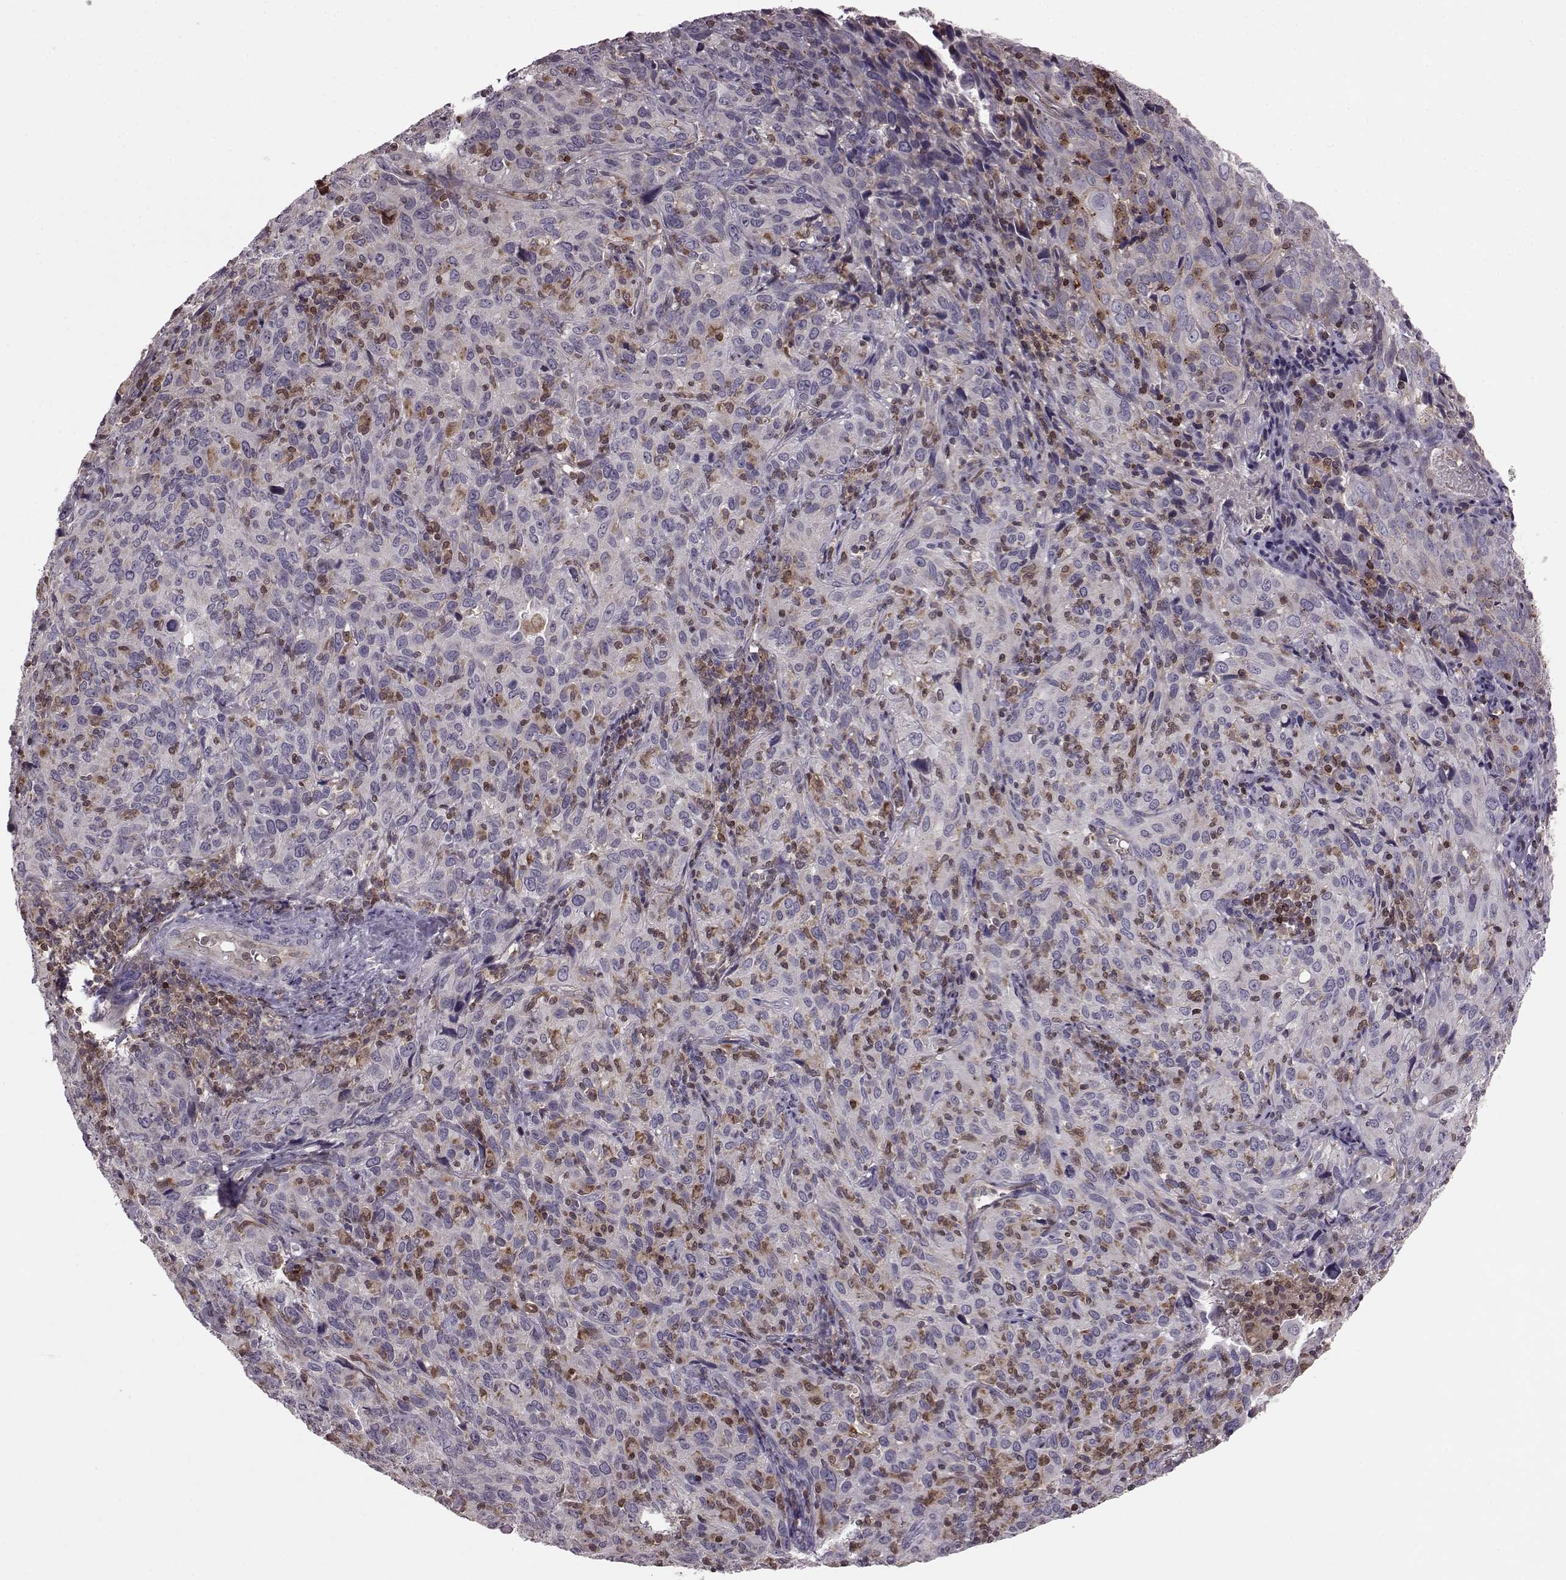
{"staining": {"intensity": "negative", "quantity": "none", "location": "none"}, "tissue": "cervical cancer", "cell_type": "Tumor cells", "image_type": "cancer", "snomed": [{"axis": "morphology", "description": "Squamous cell carcinoma, NOS"}, {"axis": "topography", "description": "Cervix"}], "caption": "IHC histopathology image of human squamous cell carcinoma (cervical) stained for a protein (brown), which exhibits no positivity in tumor cells. The staining was performed using DAB to visualize the protein expression in brown, while the nuclei were stained in blue with hematoxylin (Magnification: 20x).", "gene": "CDC42SE1", "patient": {"sex": "female", "age": 51}}